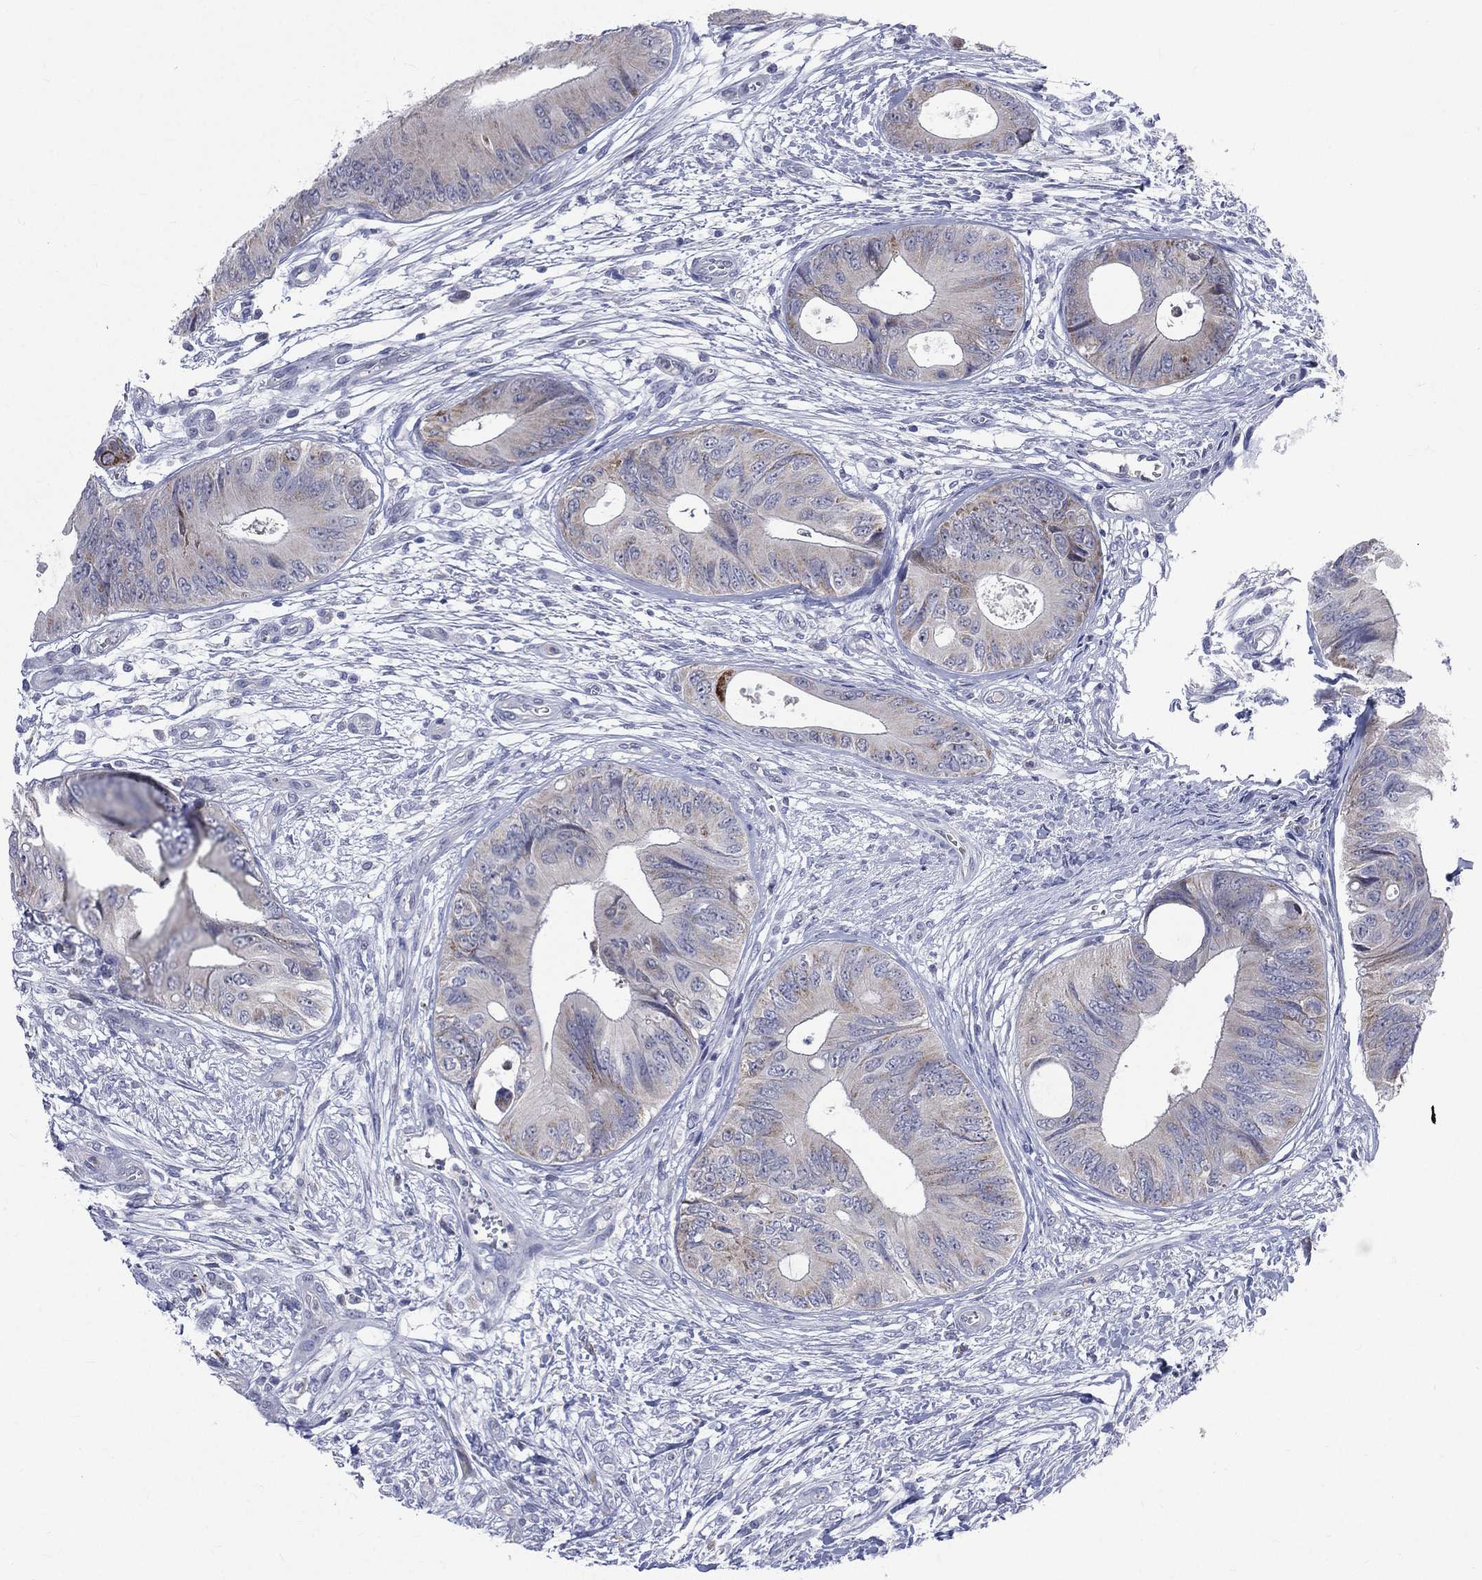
{"staining": {"intensity": "negative", "quantity": "none", "location": "none"}, "tissue": "colorectal cancer", "cell_type": "Tumor cells", "image_type": "cancer", "snomed": [{"axis": "morphology", "description": "Normal tissue, NOS"}, {"axis": "morphology", "description": "Adenocarcinoma, NOS"}, {"axis": "topography", "description": "Colon"}], "caption": "The immunohistochemistry photomicrograph has no significant expression in tumor cells of colorectal cancer (adenocarcinoma) tissue.", "gene": "AKAP3", "patient": {"sex": "male", "age": 65}}